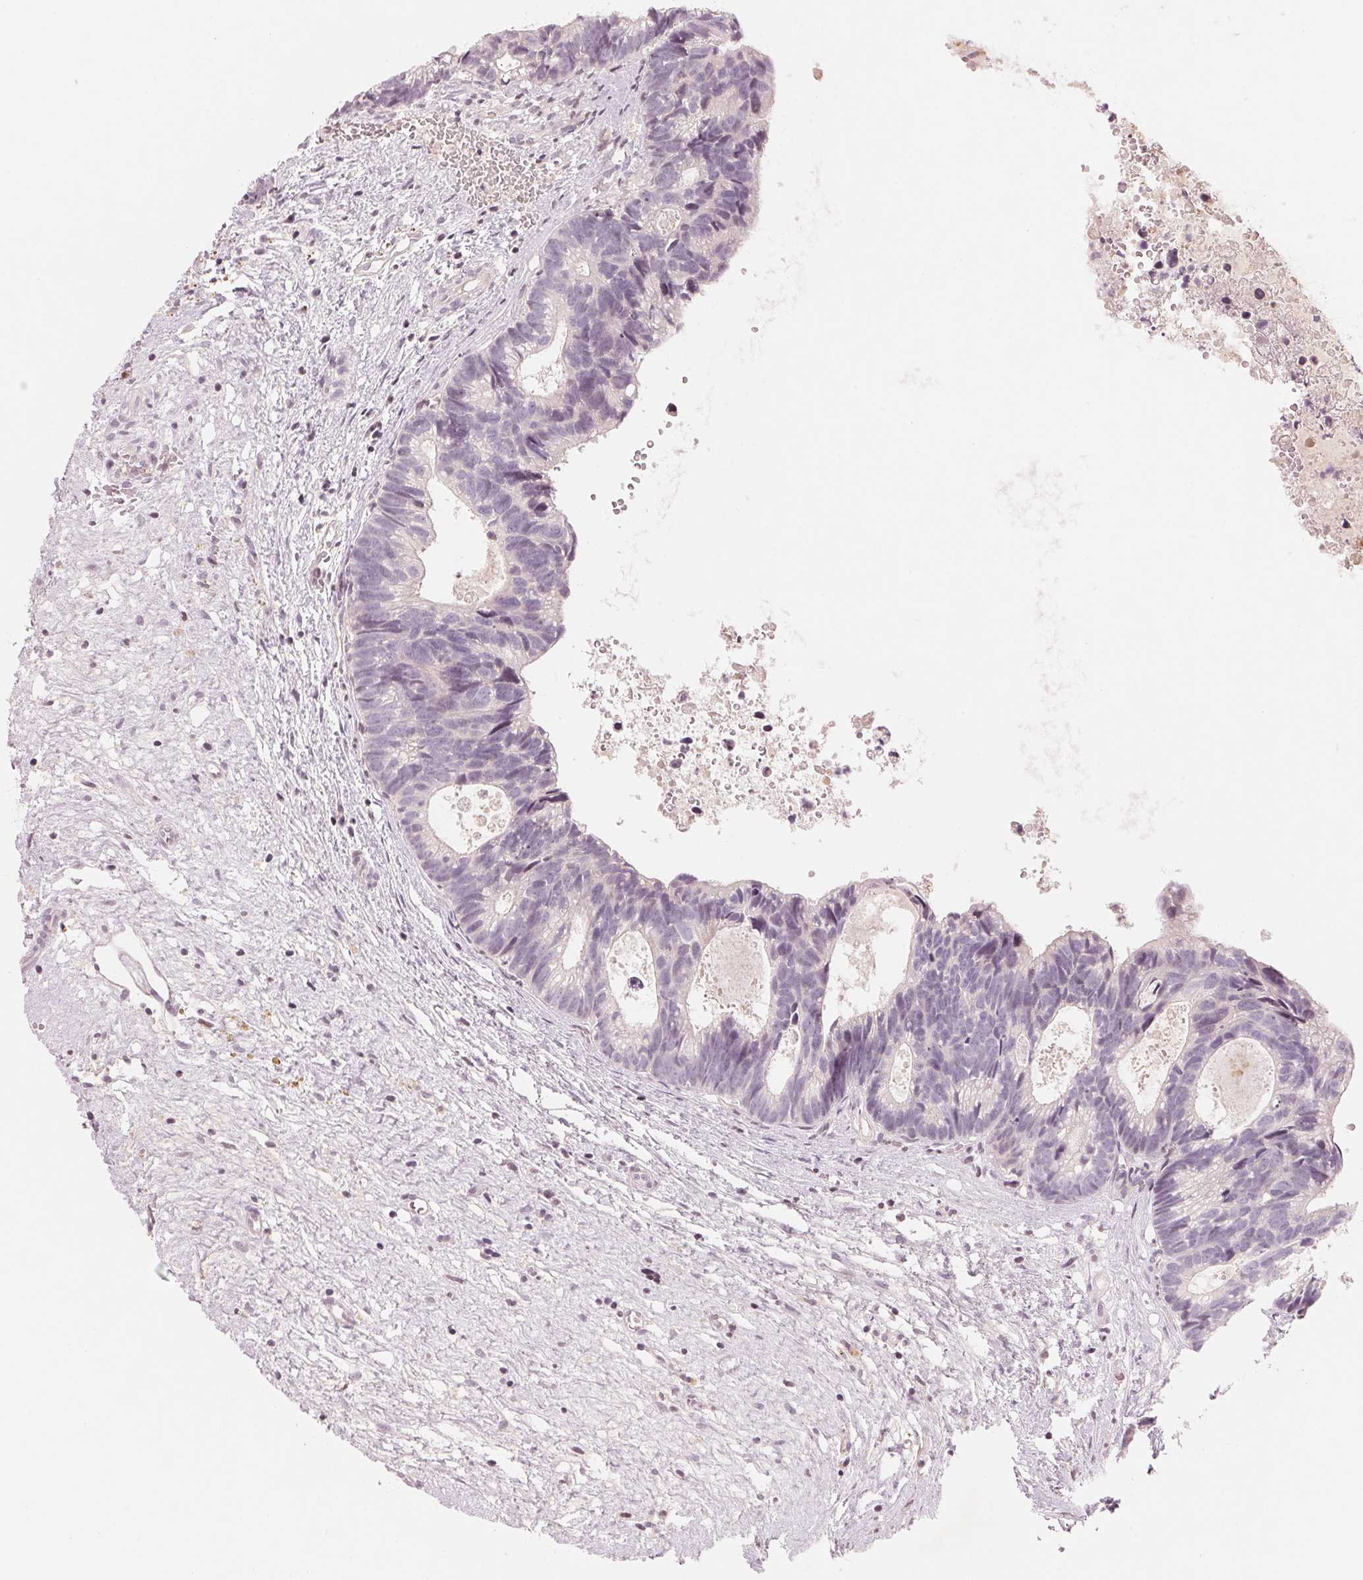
{"staining": {"intensity": "negative", "quantity": "none", "location": "none"}, "tissue": "head and neck cancer", "cell_type": "Tumor cells", "image_type": "cancer", "snomed": [{"axis": "morphology", "description": "Adenocarcinoma, NOS"}, {"axis": "topography", "description": "Head-Neck"}], "caption": "High magnification brightfield microscopy of head and neck cancer (adenocarcinoma) stained with DAB (3,3'-diaminobenzidine) (brown) and counterstained with hematoxylin (blue): tumor cells show no significant staining. (DAB IHC, high magnification).", "gene": "SLC17A4", "patient": {"sex": "male", "age": 62}}